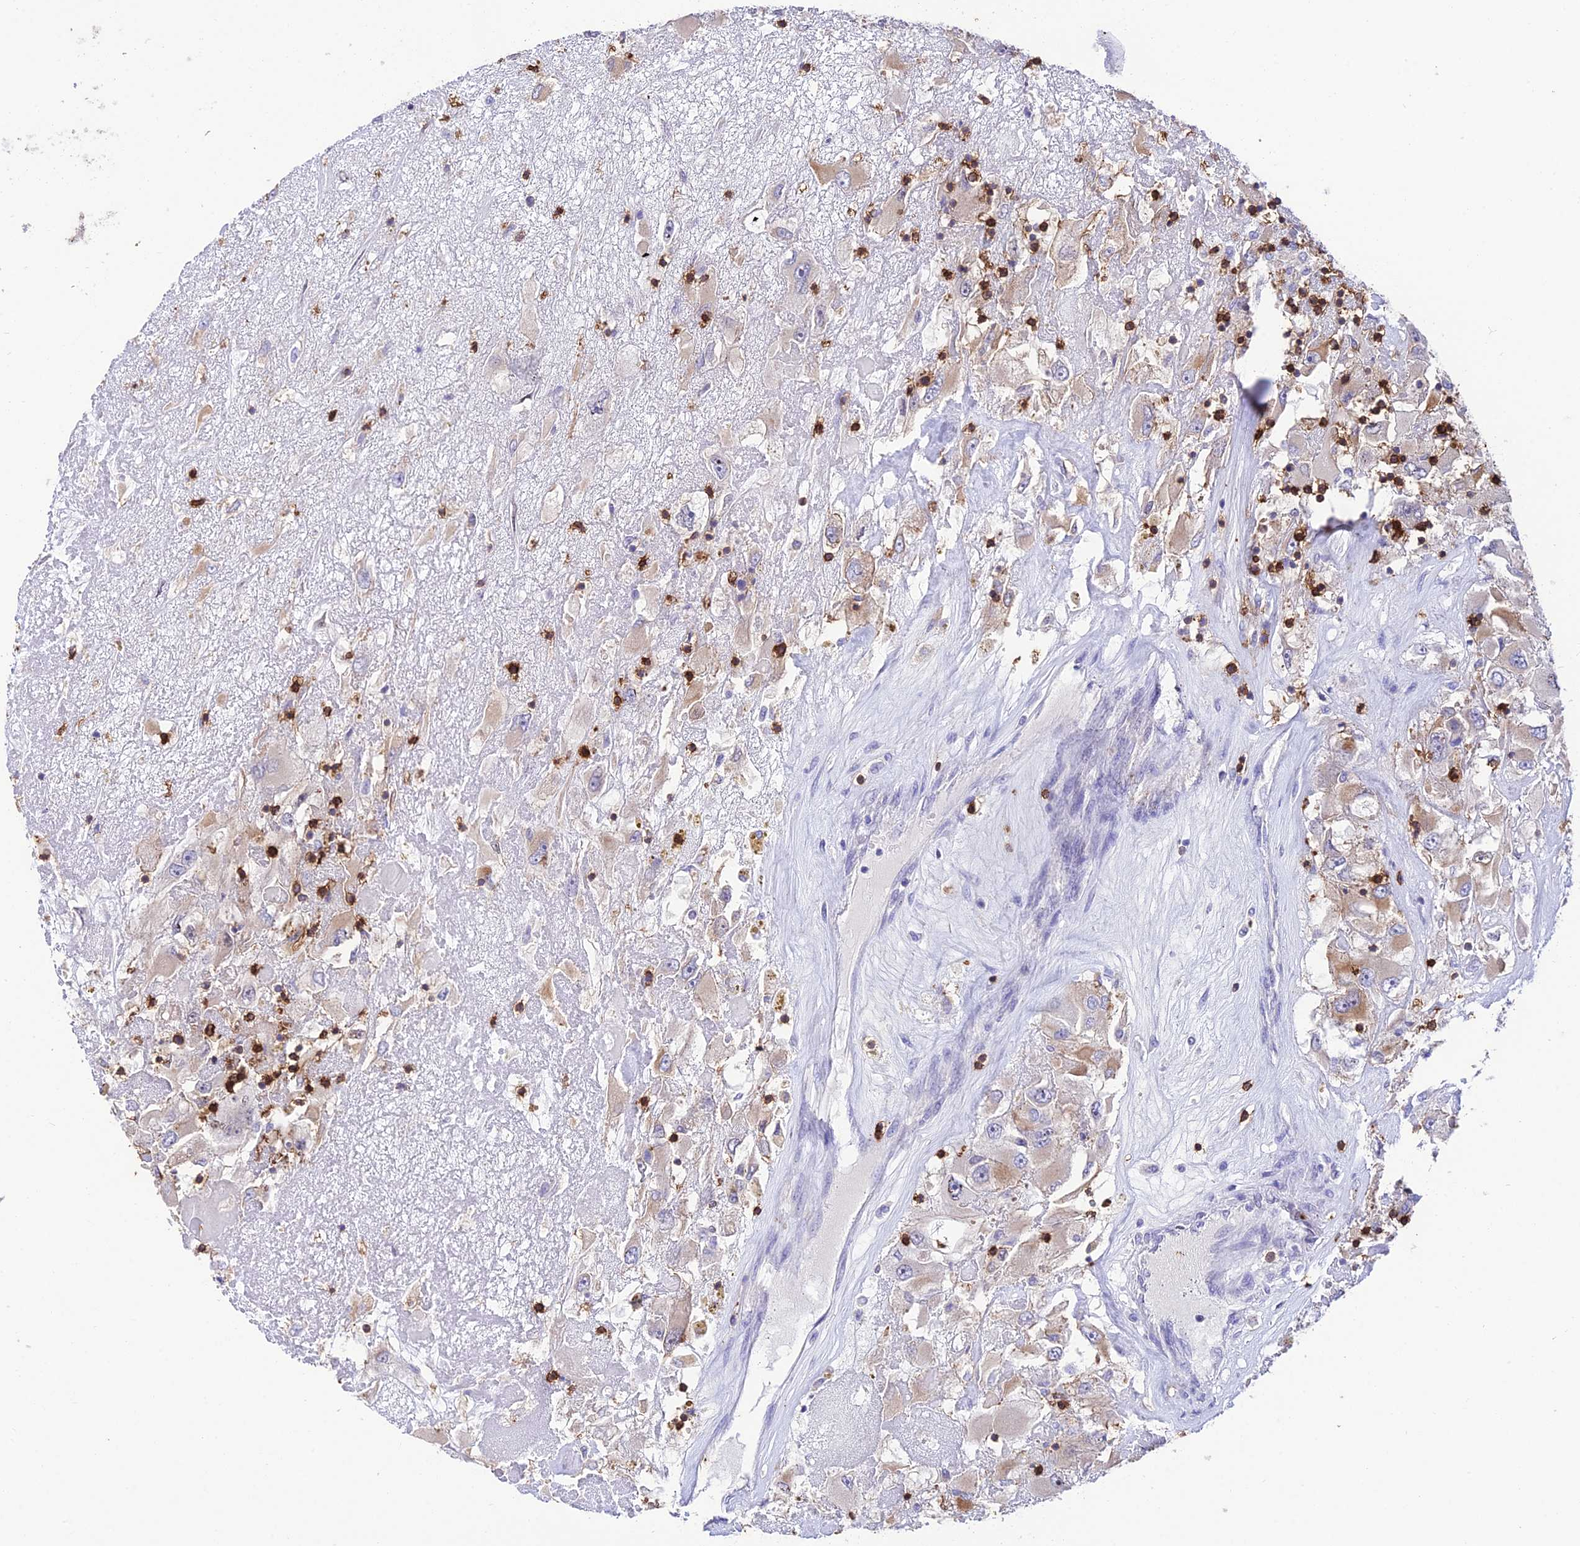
{"staining": {"intensity": "moderate", "quantity": "25%-75%", "location": "cytoplasmic/membranous"}, "tissue": "renal cancer", "cell_type": "Tumor cells", "image_type": "cancer", "snomed": [{"axis": "morphology", "description": "Adenocarcinoma, NOS"}, {"axis": "topography", "description": "Kidney"}], "caption": "Renal cancer (adenocarcinoma) stained with DAB immunohistochemistry shows medium levels of moderate cytoplasmic/membranous expression in about 25%-75% of tumor cells.", "gene": "PTPRCAP", "patient": {"sex": "female", "age": 52}}